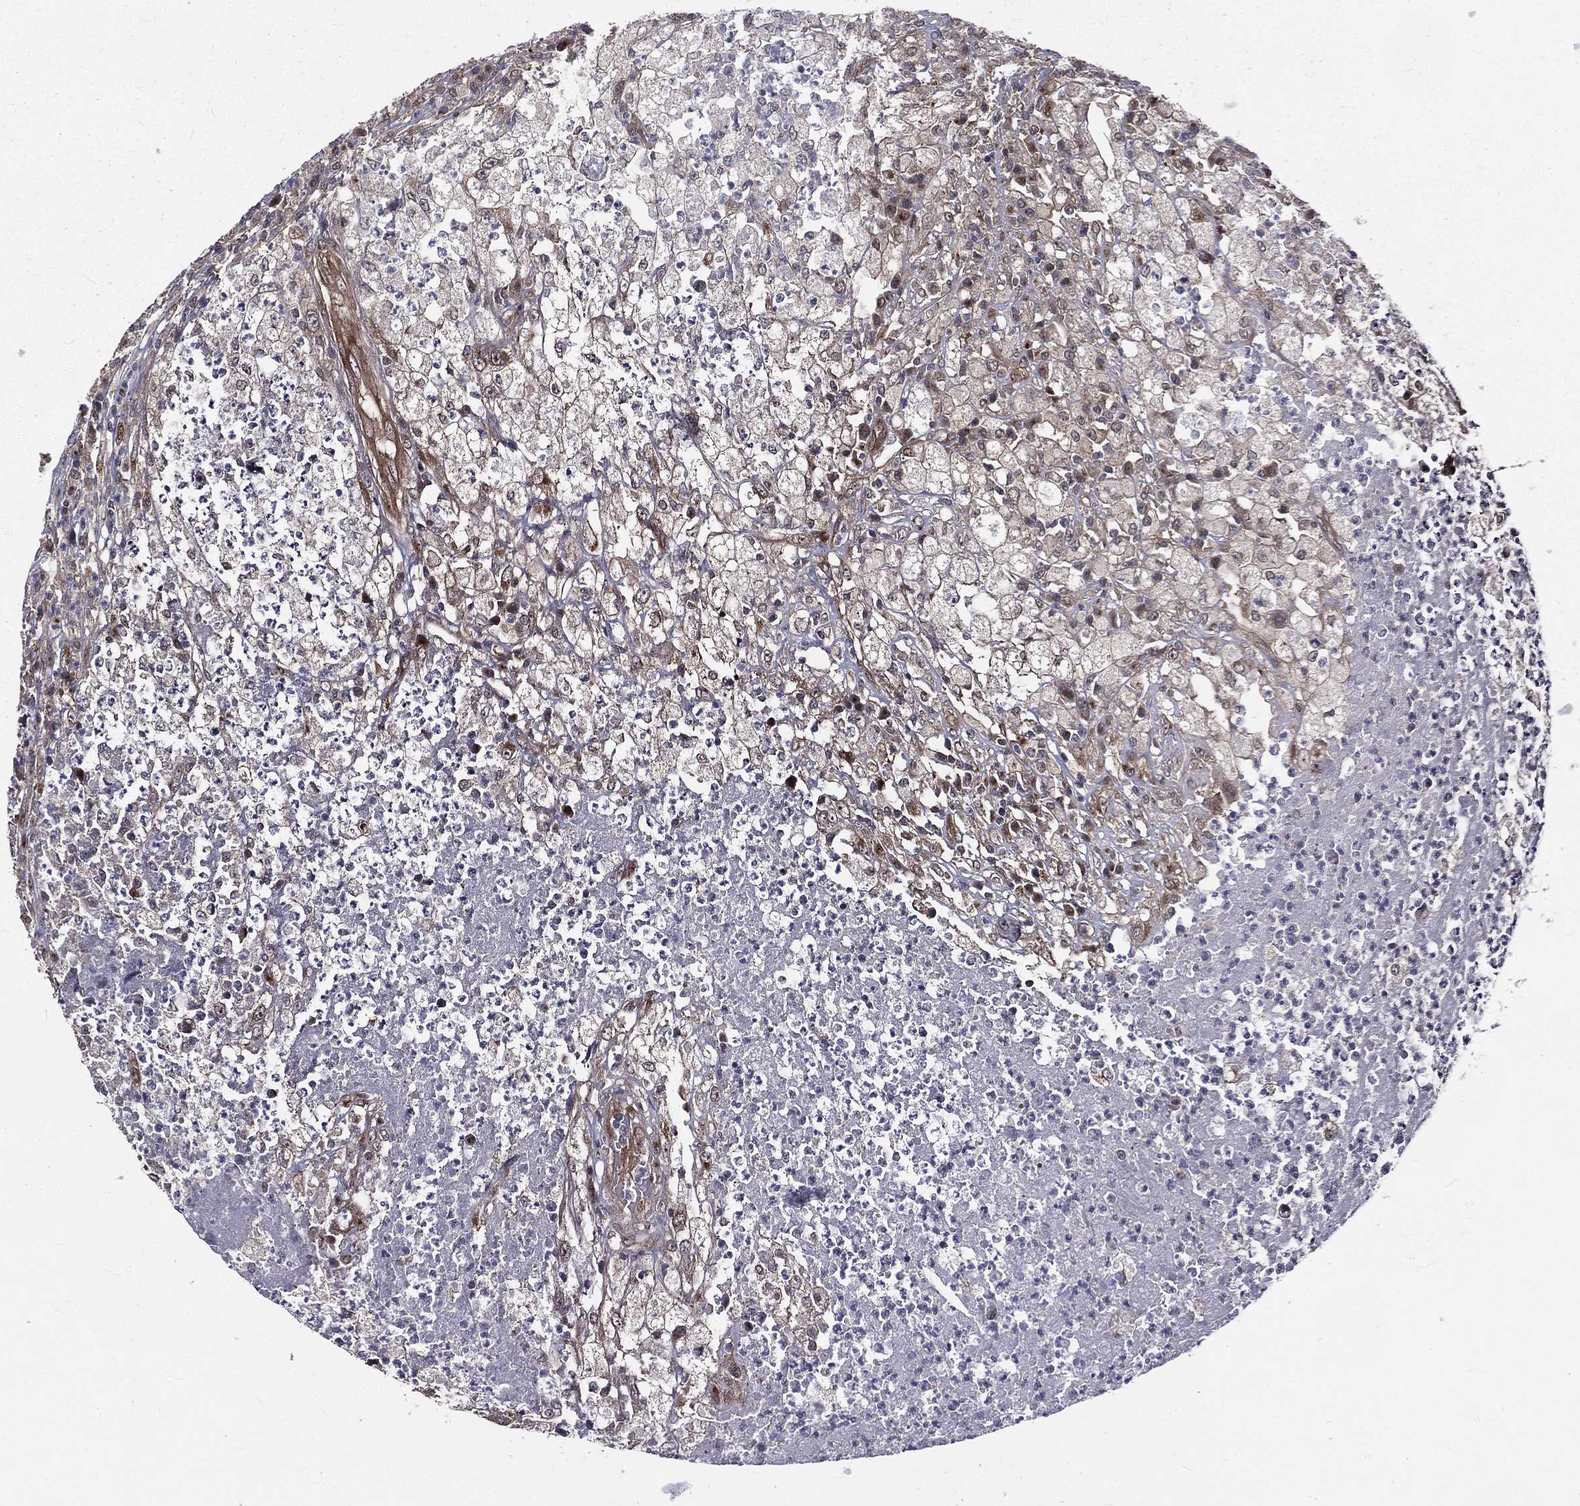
{"staining": {"intensity": "negative", "quantity": "none", "location": "none"}, "tissue": "testis cancer", "cell_type": "Tumor cells", "image_type": "cancer", "snomed": [{"axis": "morphology", "description": "Necrosis, NOS"}, {"axis": "morphology", "description": "Carcinoma, Embryonal, NOS"}, {"axis": "topography", "description": "Testis"}], "caption": "An immunohistochemistry photomicrograph of embryonal carcinoma (testis) is shown. There is no staining in tumor cells of embryonal carcinoma (testis).", "gene": "ARL3", "patient": {"sex": "male", "age": 19}}